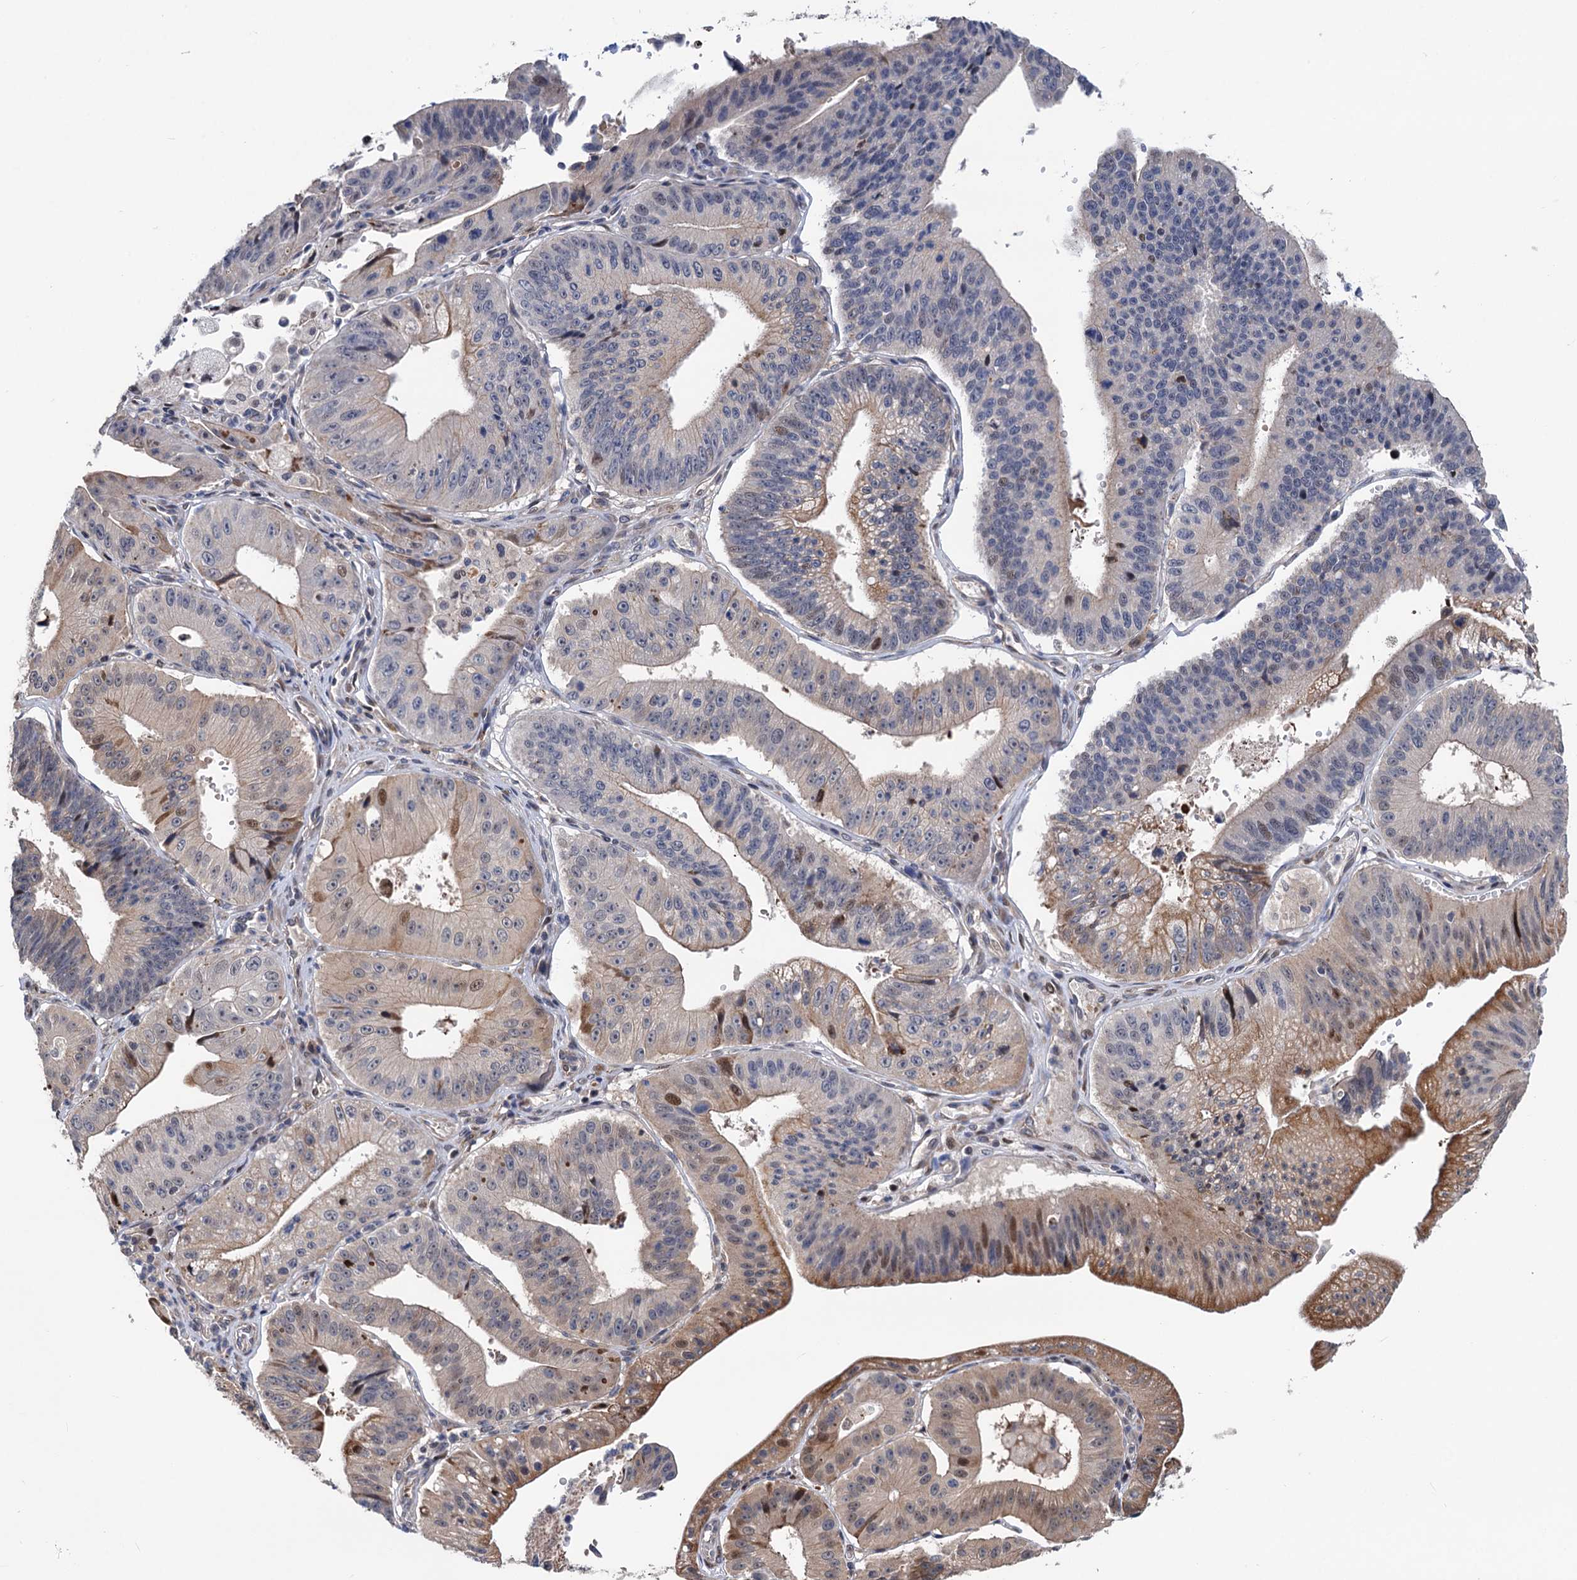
{"staining": {"intensity": "moderate", "quantity": "<25%", "location": "cytoplasmic/membranous,nuclear"}, "tissue": "stomach cancer", "cell_type": "Tumor cells", "image_type": "cancer", "snomed": [{"axis": "morphology", "description": "Adenocarcinoma, NOS"}, {"axis": "topography", "description": "Stomach"}], "caption": "There is low levels of moderate cytoplasmic/membranous and nuclear expression in tumor cells of stomach adenocarcinoma, as demonstrated by immunohistochemical staining (brown color).", "gene": "UBR1", "patient": {"sex": "male", "age": 59}}